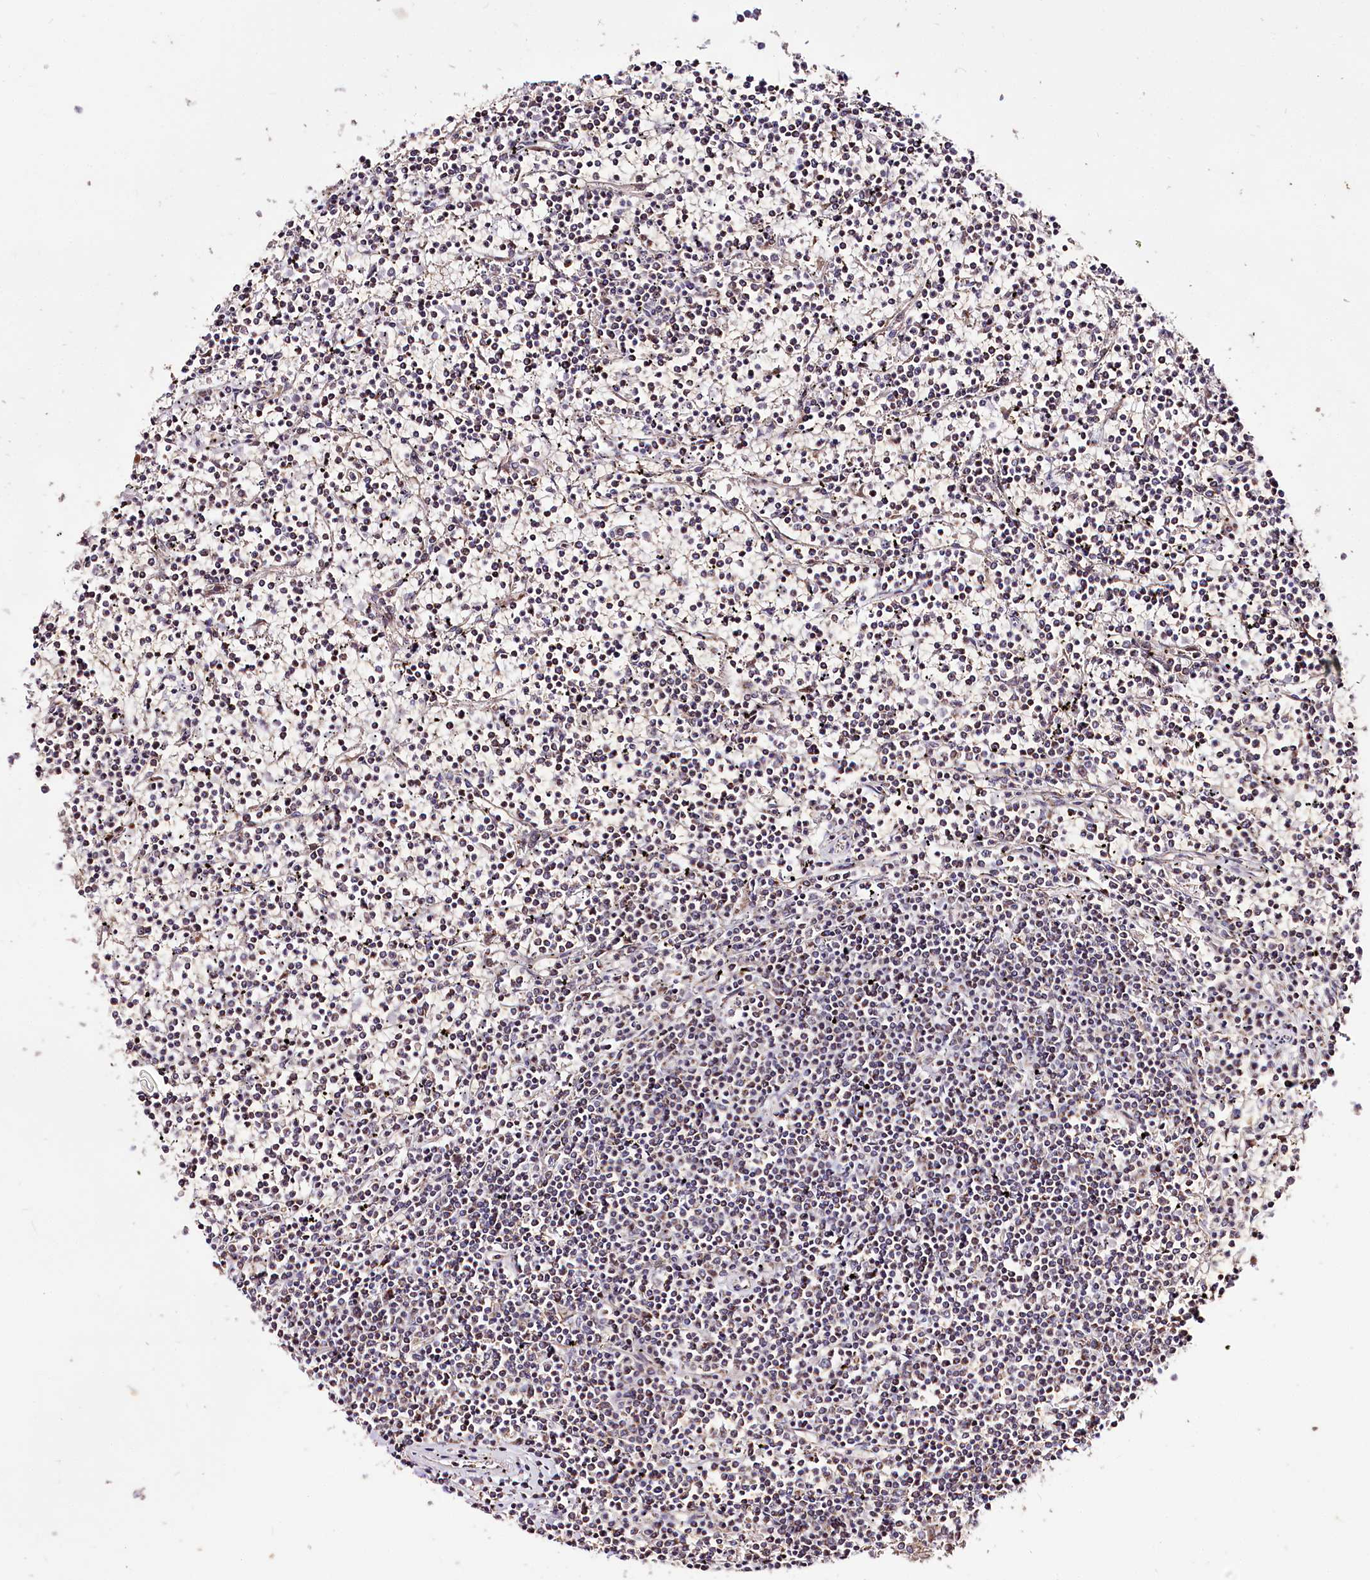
{"staining": {"intensity": "negative", "quantity": "none", "location": "none"}, "tissue": "lymphoma", "cell_type": "Tumor cells", "image_type": "cancer", "snomed": [{"axis": "morphology", "description": "Malignant lymphoma, non-Hodgkin's type, Low grade"}, {"axis": "topography", "description": "Spleen"}], "caption": "High power microscopy histopathology image of an IHC histopathology image of lymphoma, revealing no significant staining in tumor cells.", "gene": "CARD19", "patient": {"sex": "female", "age": 19}}